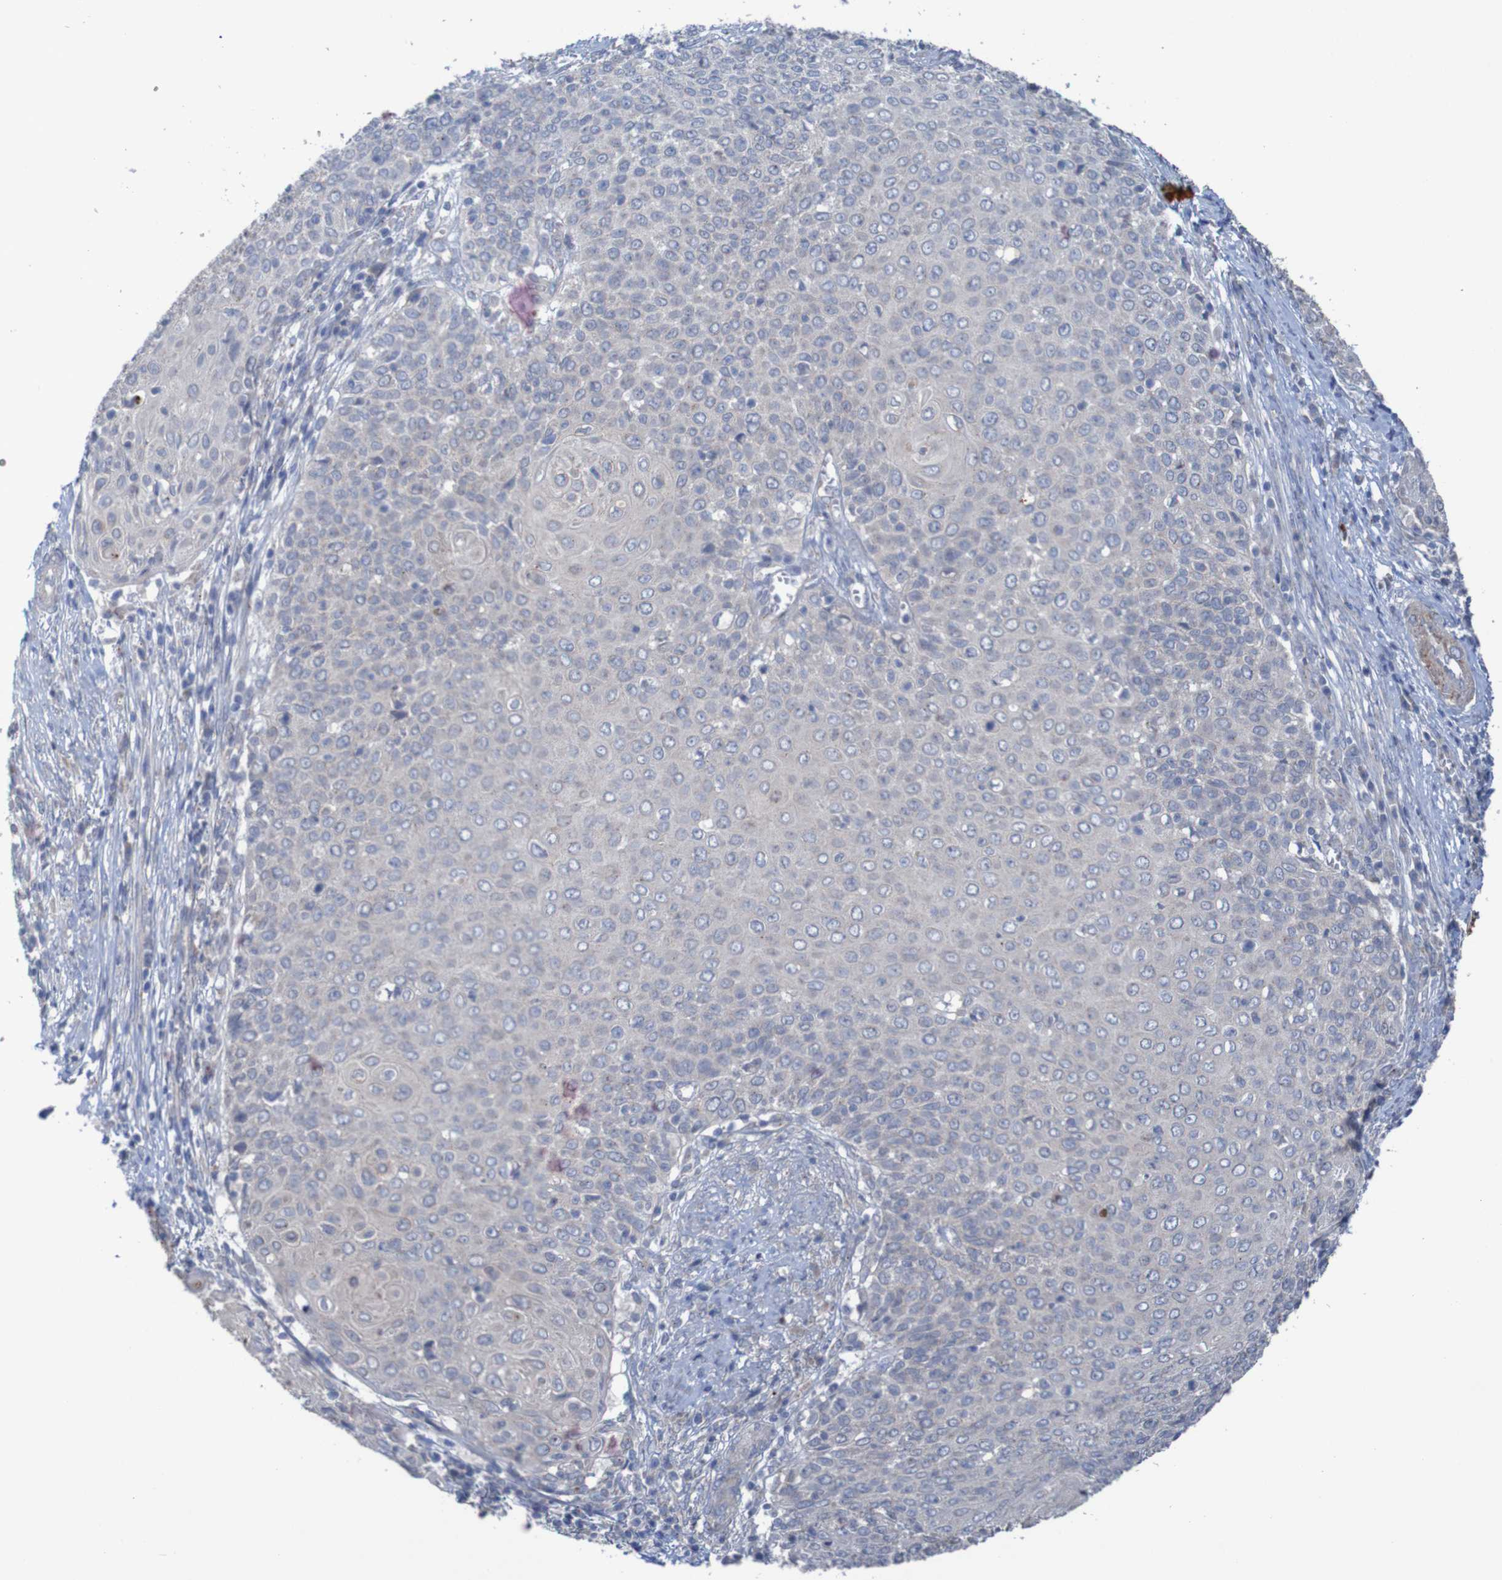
{"staining": {"intensity": "negative", "quantity": "none", "location": "none"}, "tissue": "cervical cancer", "cell_type": "Tumor cells", "image_type": "cancer", "snomed": [{"axis": "morphology", "description": "Squamous cell carcinoma, NOS"}, {"axis": "topography", "description": "Cervix"}], "caption": "Immunohistochemistry (IHC) micrograph of human squamous cell carcinoma (cervical) stained for a protein (brown), which displays no staining in tumor cells.", "gene": "ANGPT4", "patient": {"sex": "female", "age": 39}}